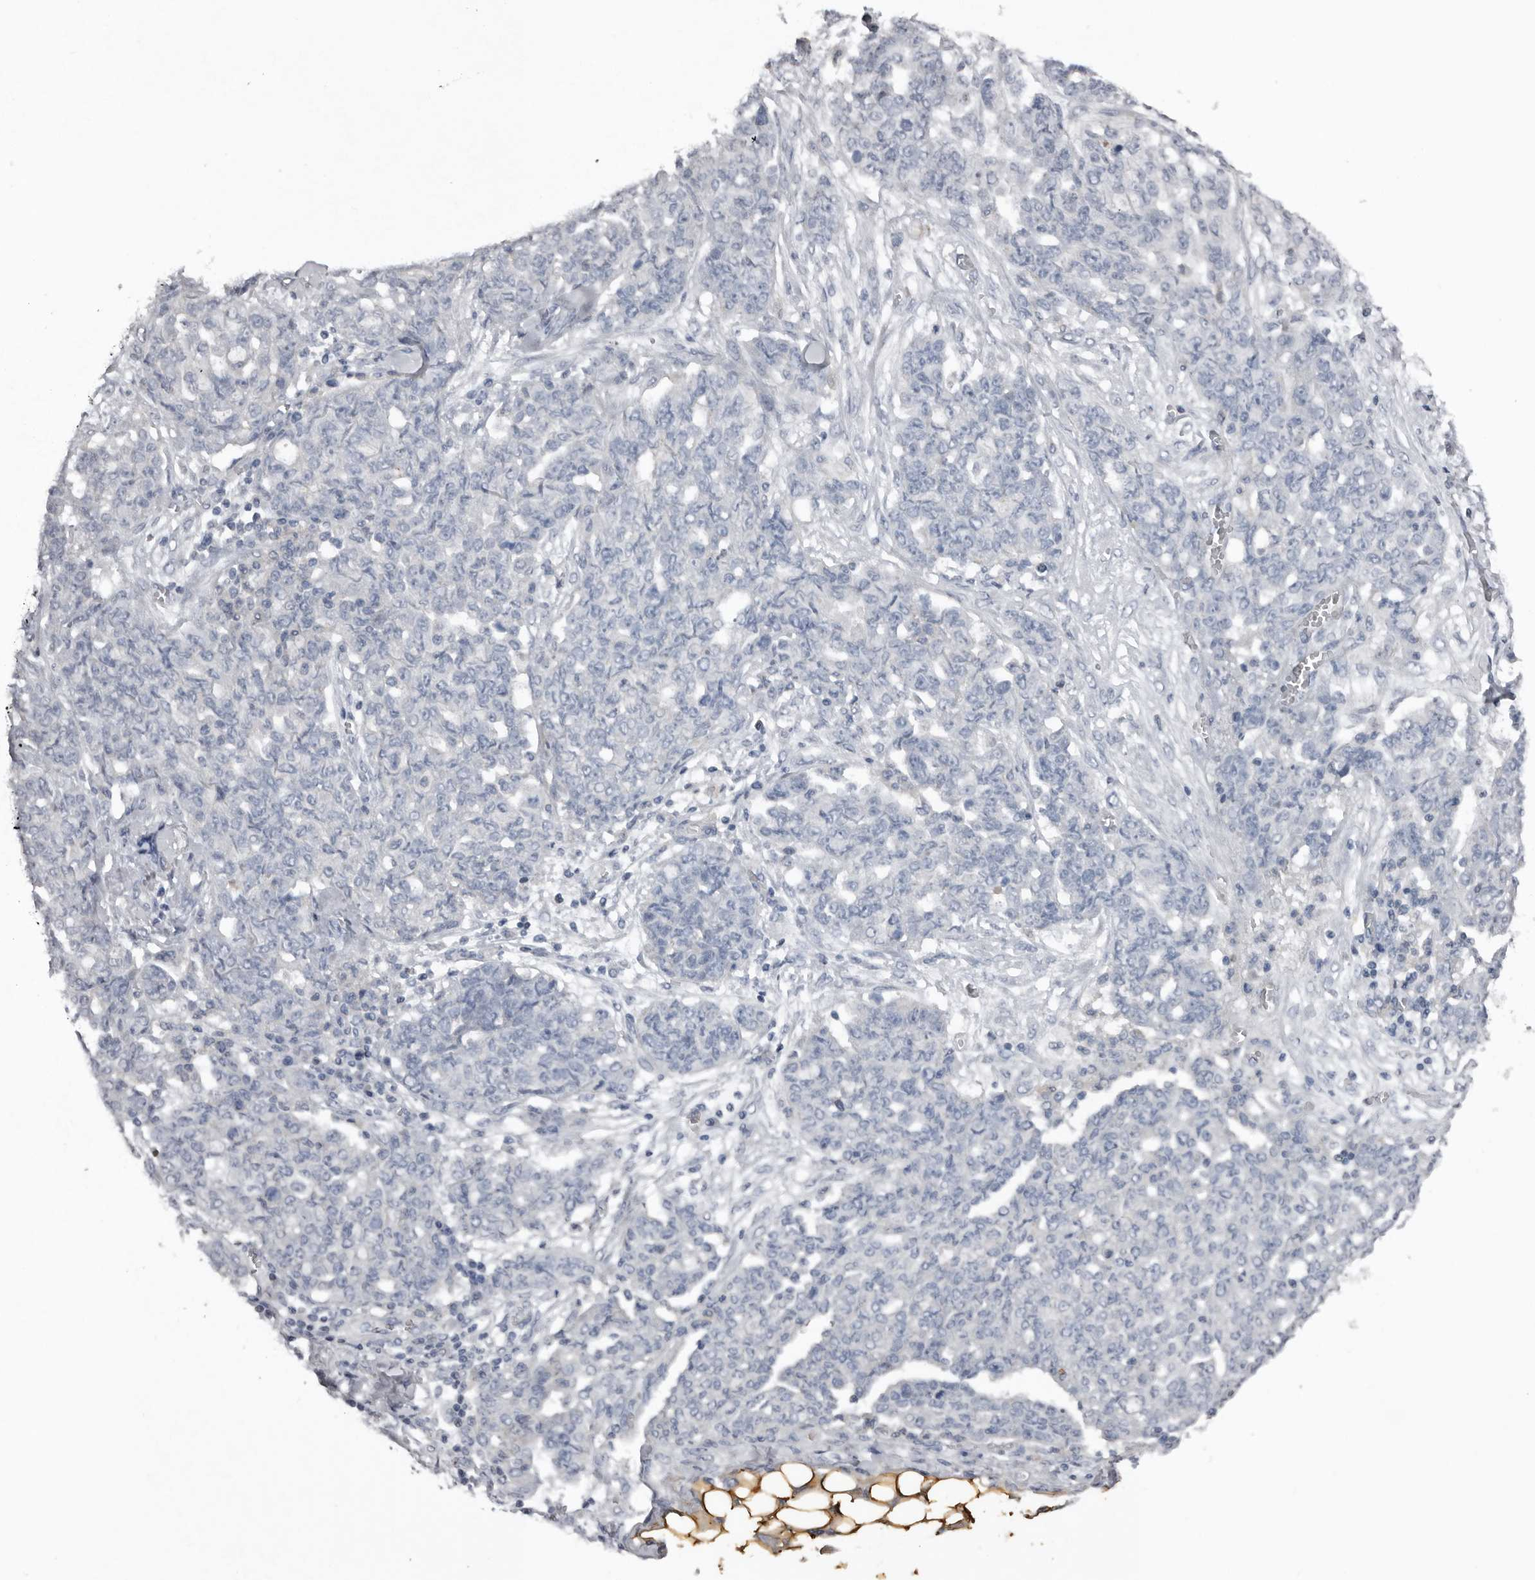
{"staining": {"intensity": "negative", "quantity": "none", "location": "none"}, "tissue": "ovarian cancer", "cell_type": "Tumor cells", "image_type": "cancer", "snomed": [{"axis": "morphology", "description": "Cystadenocarcinoma, serous, NOS"}, {"axis": "topography", "description": "Soft tissue"}, {"axis": "topography", "description": "Ovary"}], "caption": "IHC of ovarian cancer (serous cystadenocarcinoma) exhibits no expression in tumor cells. (Stains: DAB IHC with hematoxylin counter stain, Microscopy: brightfield microscopy at high magnification).", "gene": "FABP7", "patient": {"sex": "female", "age": 57}}